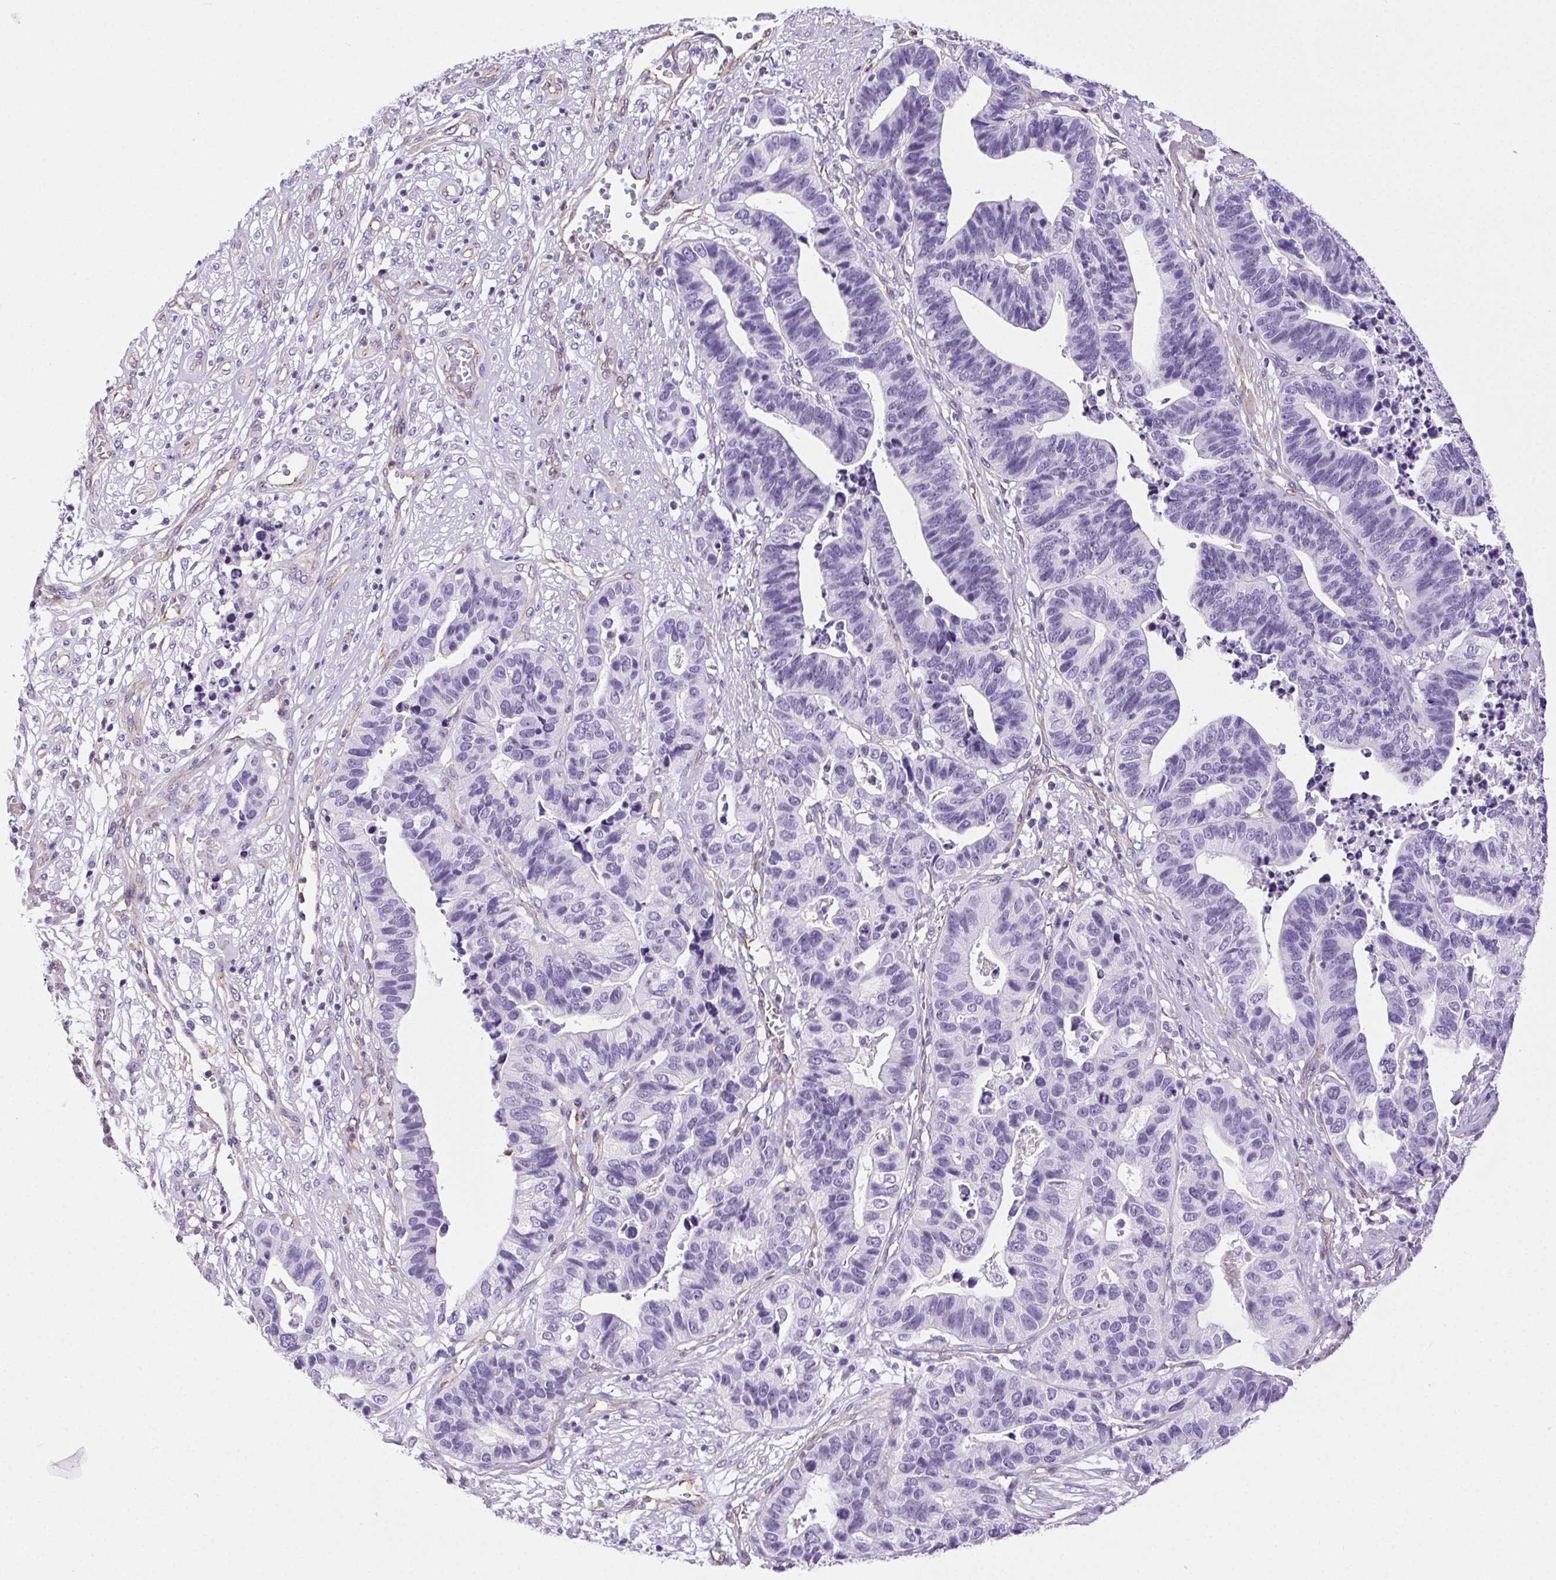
{"staining": {"intensity": "negative", "quantity": "none", "location": "none"}, "tissue": "stomach cancer", "cell_type": "Tumor cells", "image_type": "cancer", "snomed": [{"axis": "morphology", "description": "Adenocarcinoma, NOS"}, {"axis": "topography", "description": "Stomach, upper"}], "caption": "Immunohistochemical staining of stomach cancer demonstrates no significant staining in tumor cells. (Immunohistochemistry, brightfield microscopy, high magnification).", "gene": "SHCBP1L", "patient": {"sex": "female", "age": 67}}